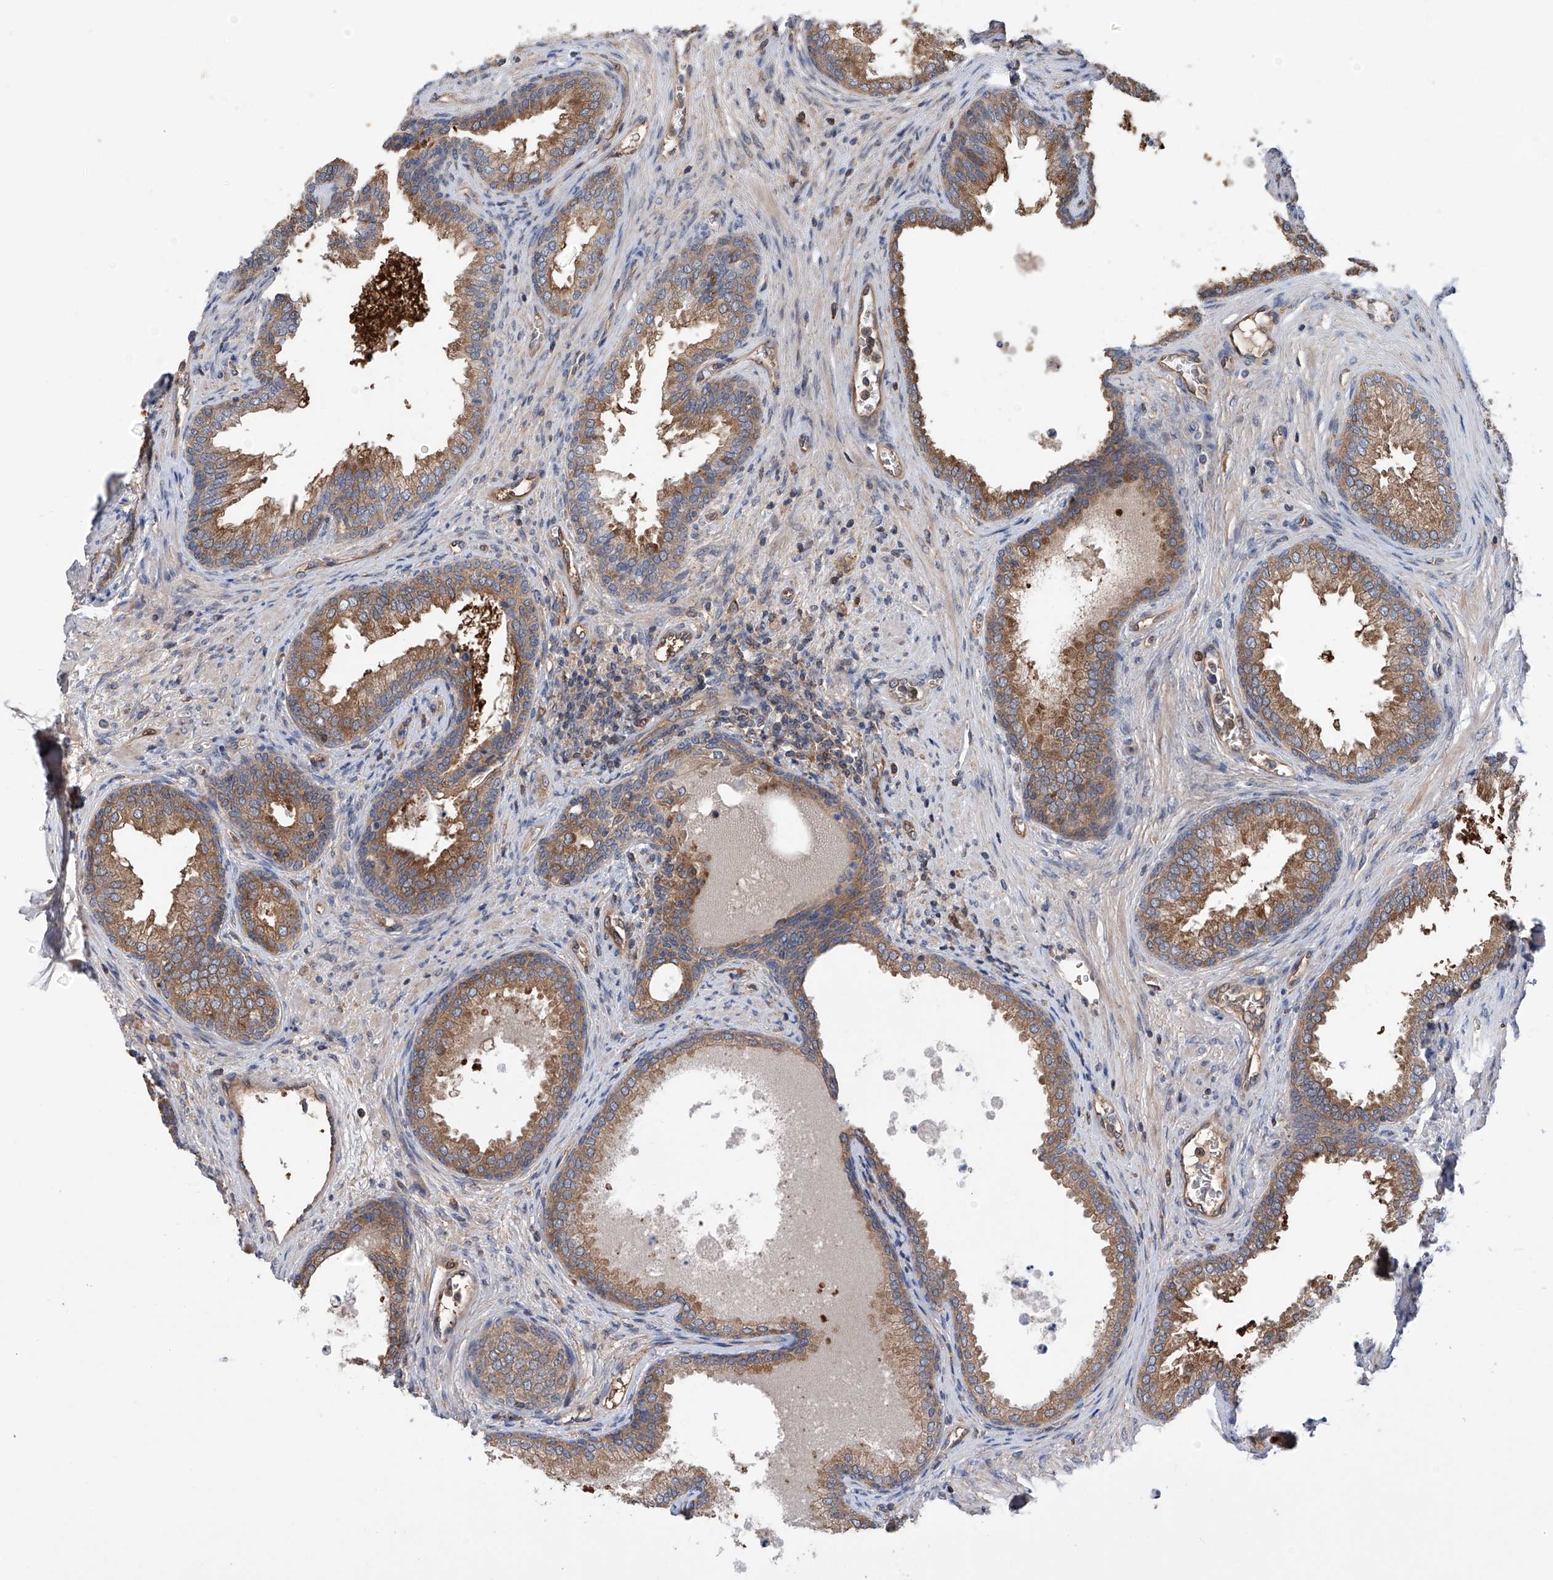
{"staining": {"intensity": "moderate", "quantity": ">75%", "location": "cytoplasmic/membranous"}, "tissue": "prostate", "cell_type": "Glandular cells", "image_type": "normal", "snomed": [{"axis": "morphology", "description": "Normal tissue, NOS"}, {"axis": "topography", "description": "Prostate"}], "caption": "Protein expression analysis of normal human prostate reveals moderate cytoplasmic/membranous staining in about >75% of glandular cells.", "gene": "NUDT17", "patient": {"sex": "male", "age": 76}}